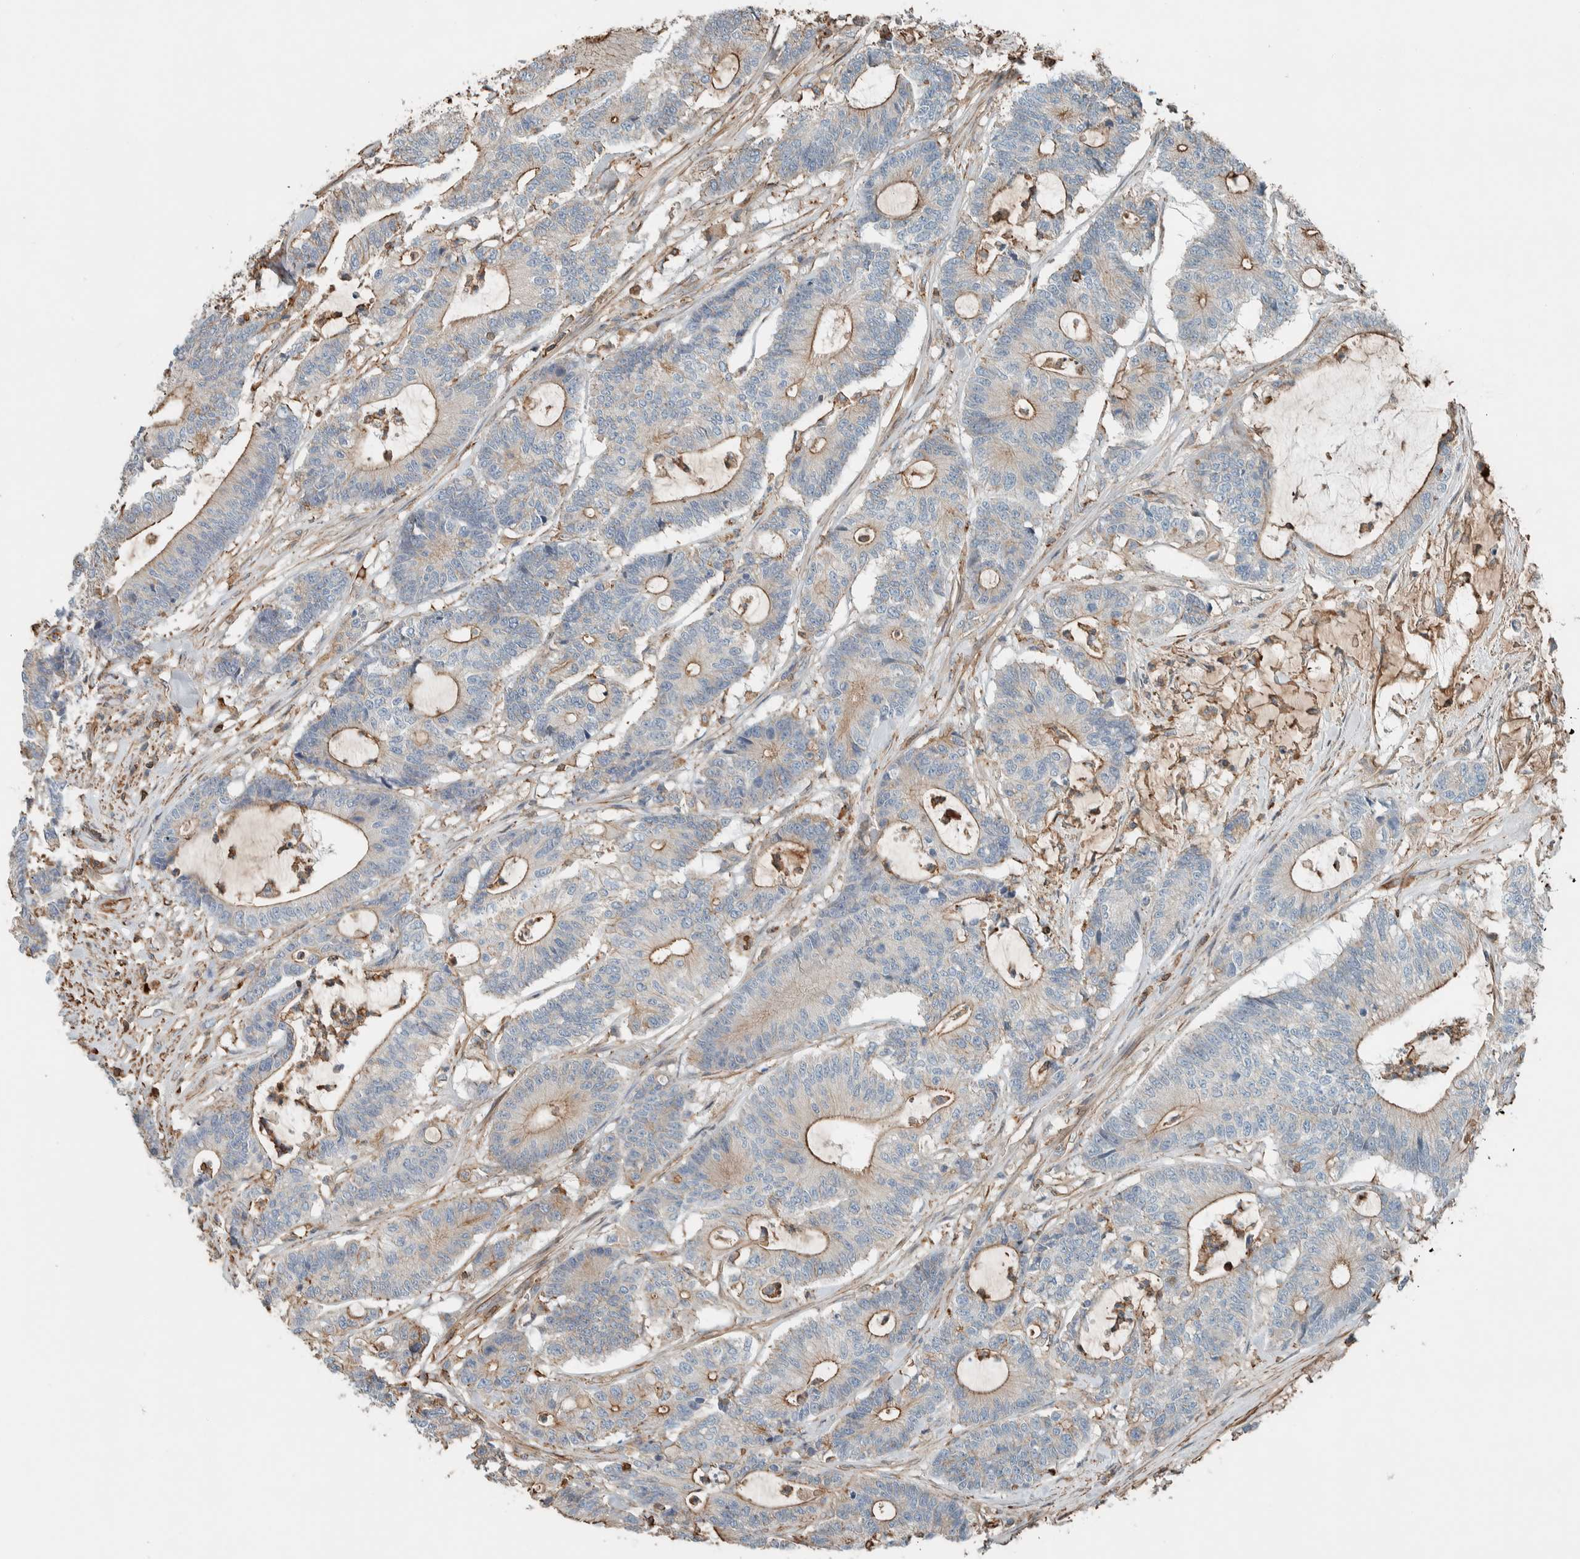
{"staining": {"intensity": "moderate", "quantity": "25%-75%", "location": "cytoplasmic/membranous"}, "tissue": "colorectal cancer", "cell_type": "Tumor cells", "image_type": "cancer", "snomed": [{"axis": "morphology", "description": "Adenocarcinoma, NOS"}, {"axis": "topography", "description": "Colon"}], "caption": "High-power microscopy captured an IHC histopathology image of colorectal cancer (adenocarcinoma), revealing moderate cytoplasmic/membranous expression in about 25%-75% of tumor cells.", "gene": "CTBP2", "patient": {"sex": "female", "age": 84}}